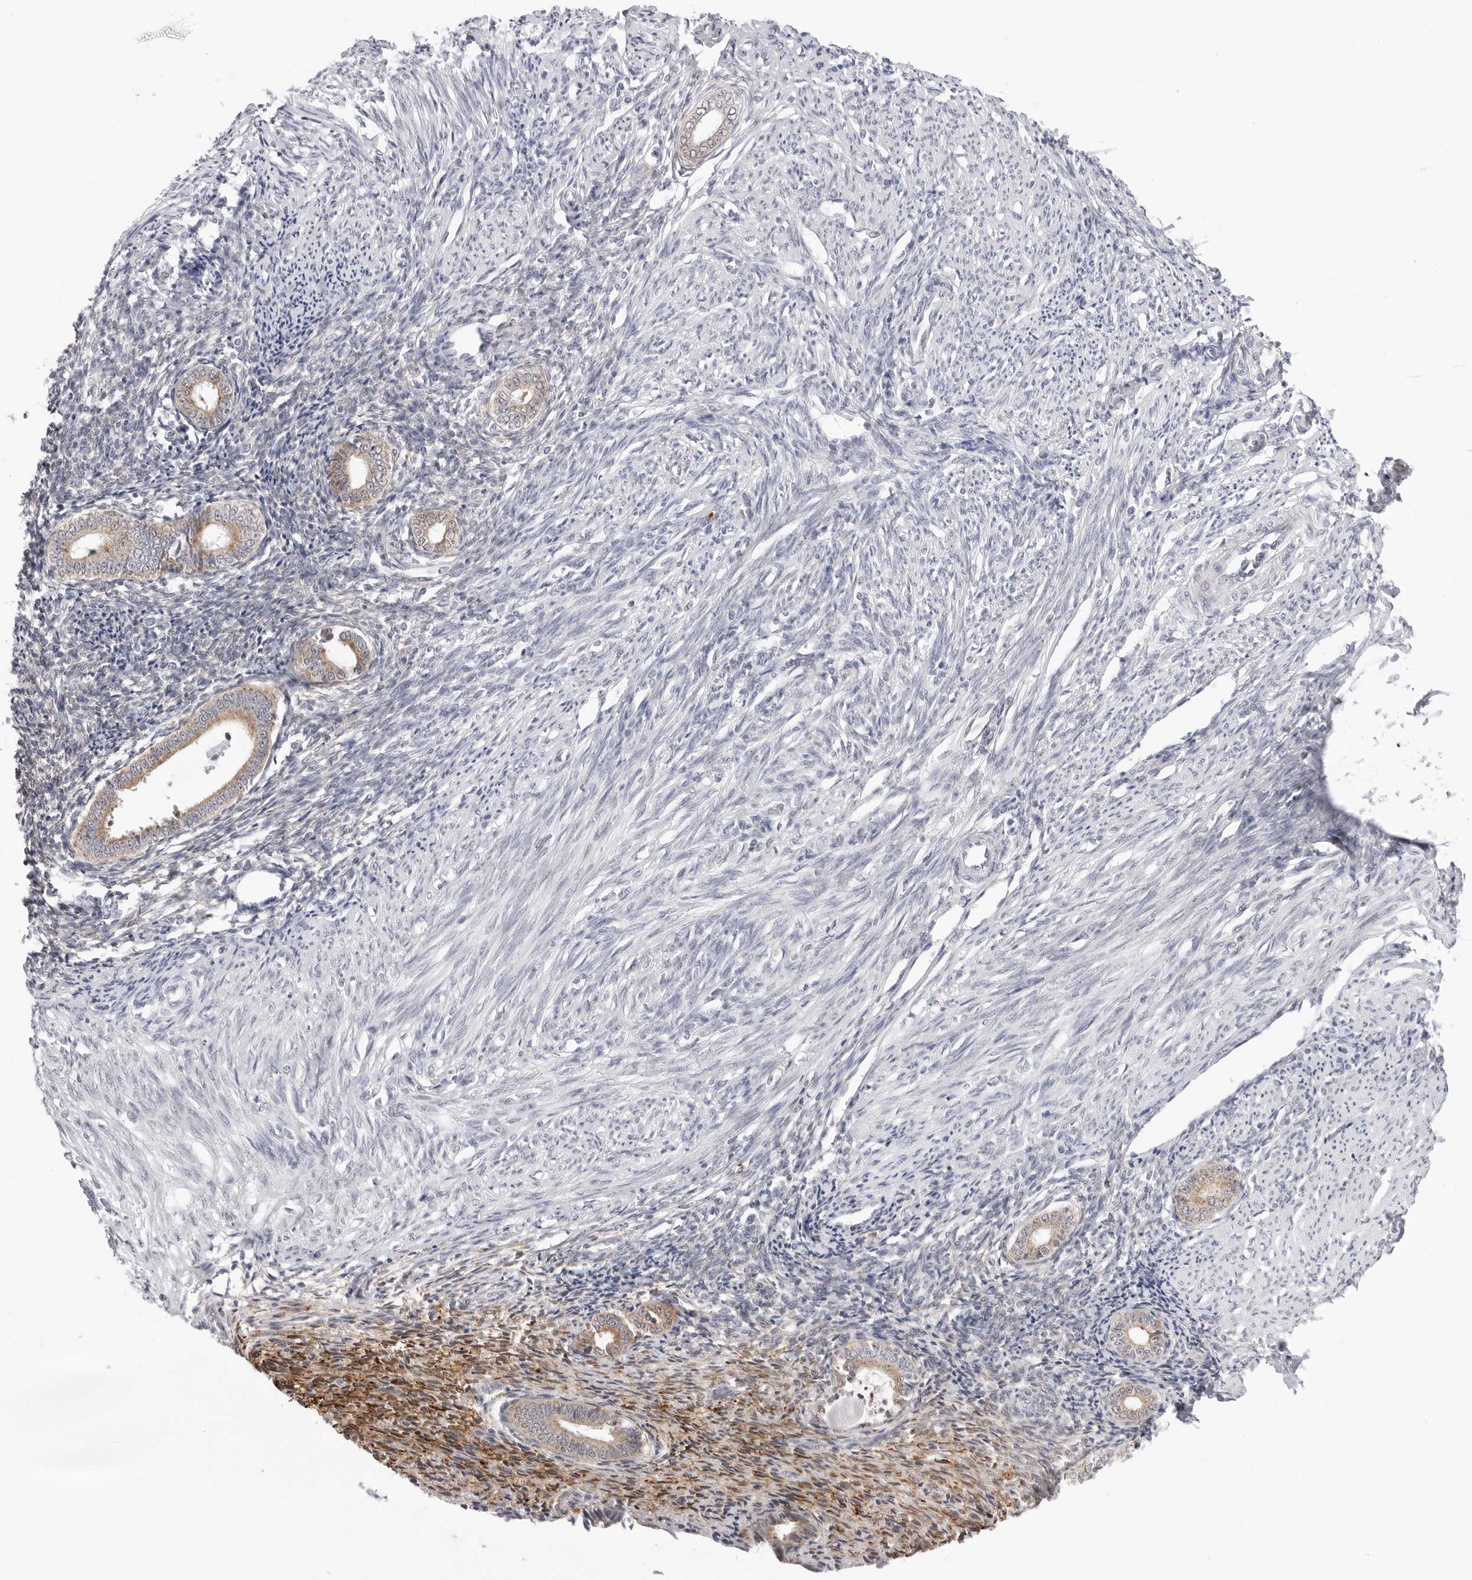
{"staining": {"intensity": "weak", "quantity": "25%-75%", "location": "cytoplasmic/membranous"}, "tissue": "endometrium", "cell_type": "Cells in endometrial stroma", "image_type": "normal", "snomed": [{"axis": "morphology", "description": "Normal tissue, NOS"}, {"axis": "topography", "description": "Endometrium"}], "caption": "Protein positivity by immunohistochemistry (IHC) reveals weak cytoplasmic/membranous expression in about 25%-75% of cells in endometrial stroma in unremarkable endometrium. (brown staining indicates protein expression, while blue staining denotes nuclei).", "gene": "RPN1", "patient": {"sex": "female", "age": 56}}